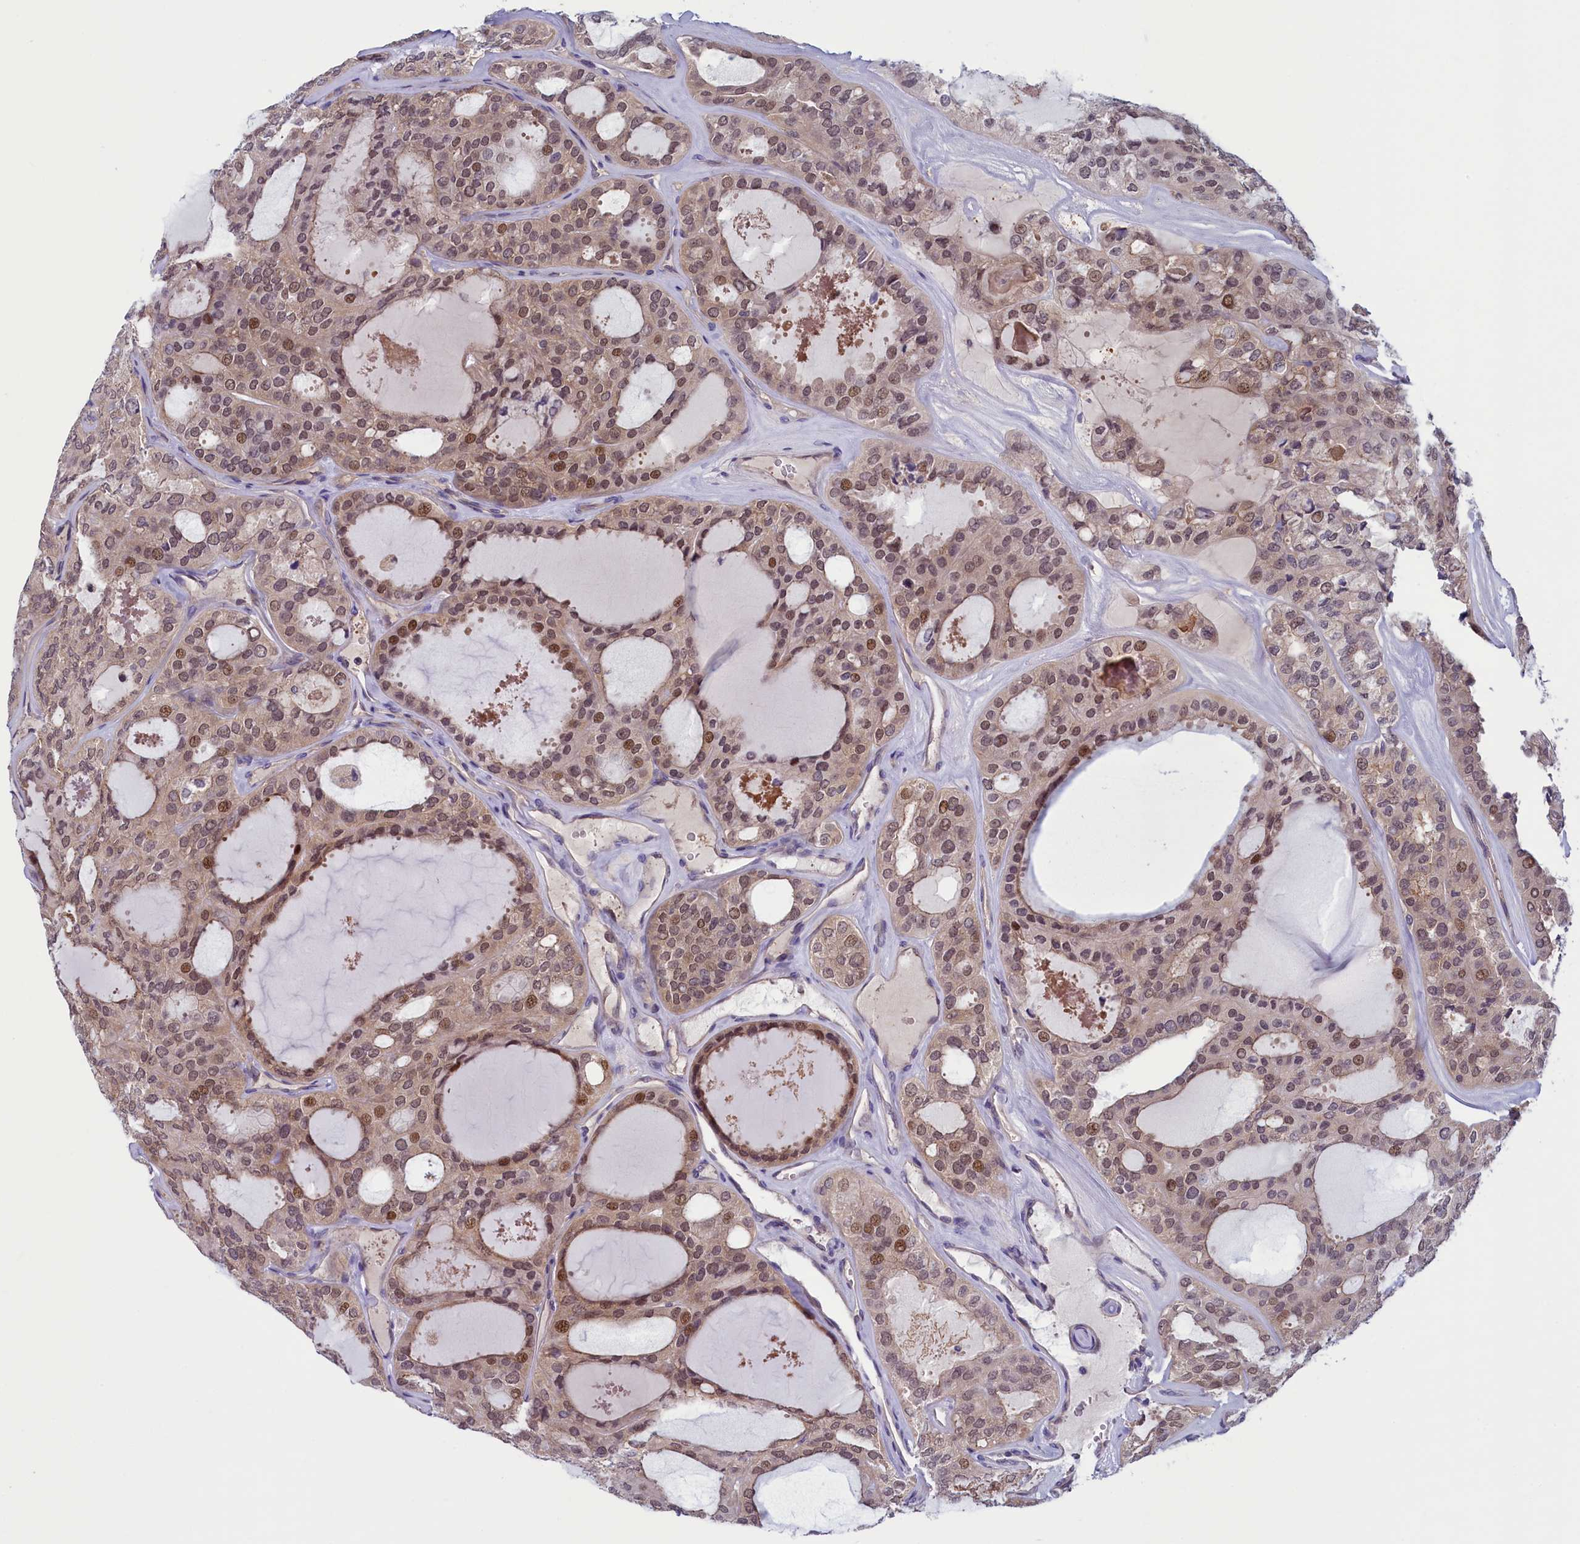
{"staining": {"intensity": "moderate", "quantity": ">75%", "location": "cytoplasmic/membranous,nuclear"}, "tissue": "thyroid cancer", "cell_type": "Tumor cells", "image_type": "cancer", "snomed": [{"axis": "morphology", "description": "Follicular adenoma carcinoma, NOS"}, {"axis": "topography", "description": "Thyroid gland"}], "caption": "Protein staining of follicular adenoma carcinoma (thyroid) tissue shows moderate cytoplasmic/membranous and nuclear staining in approximately >75% of tumor cells.", "gene": "NUBP1", "patient": {"sex": "male", "age": 75}}